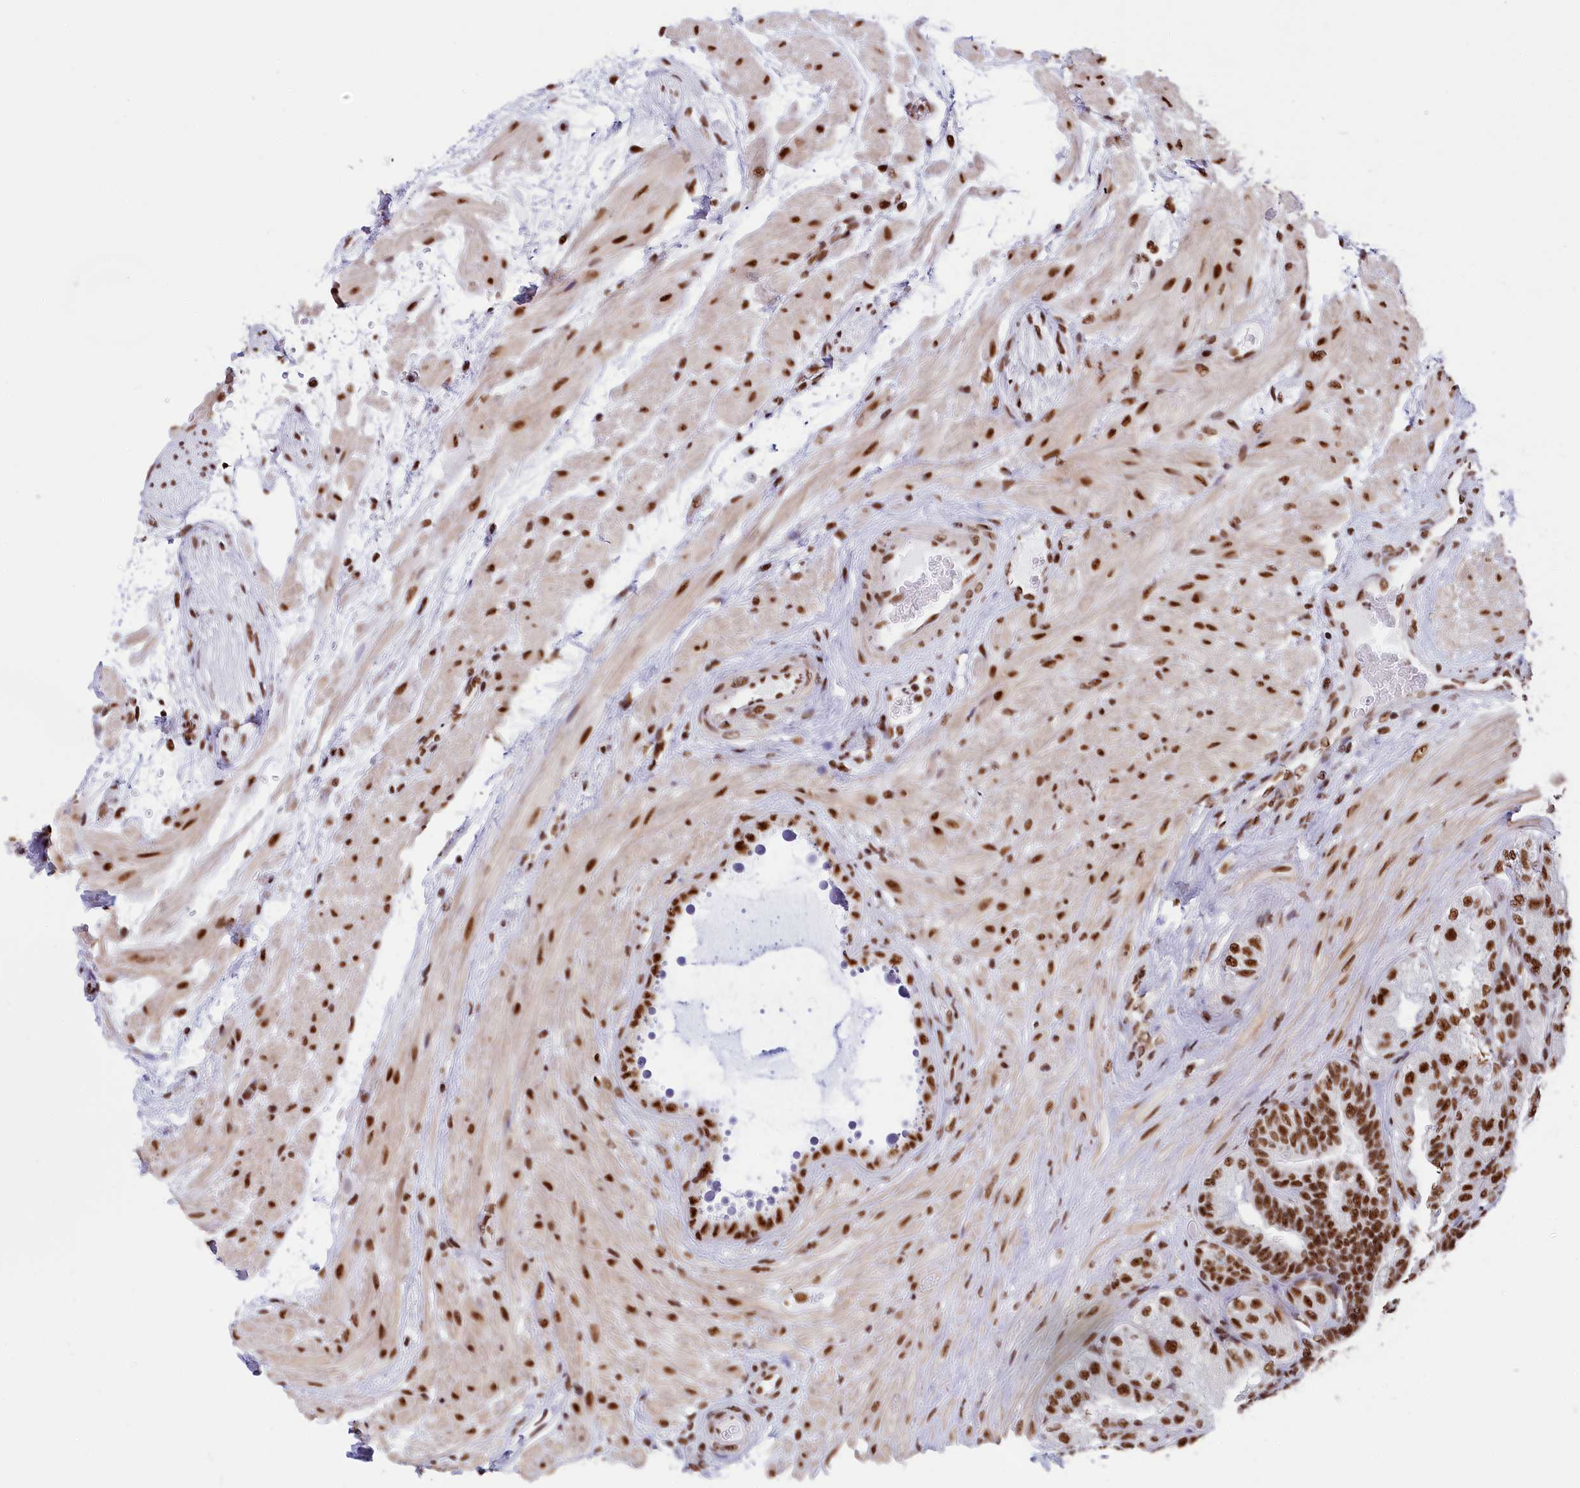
{"staining": {"intensity": "strong", "quantity": ">75%", "location": "nuclear"}, "tissue": "seminal vesicle", "cell_type": "Glandular cells", "image_type": "normal", "snomed": [{"axis": "morphology", "description": "Normal tissue, NOS"}, {"axis": "topography", "description": "Seminal veicle"}, {"axis": "topography", "description": "Peripheral nerve tissue"}], "caption": "This micrograph displays IHC staining of benign human seminal vesicle, with high strong nuclear expression in about >75% of glandular cells.", "gene": "SNRNP70", "patient": {"sex": "male", "age": 63}}